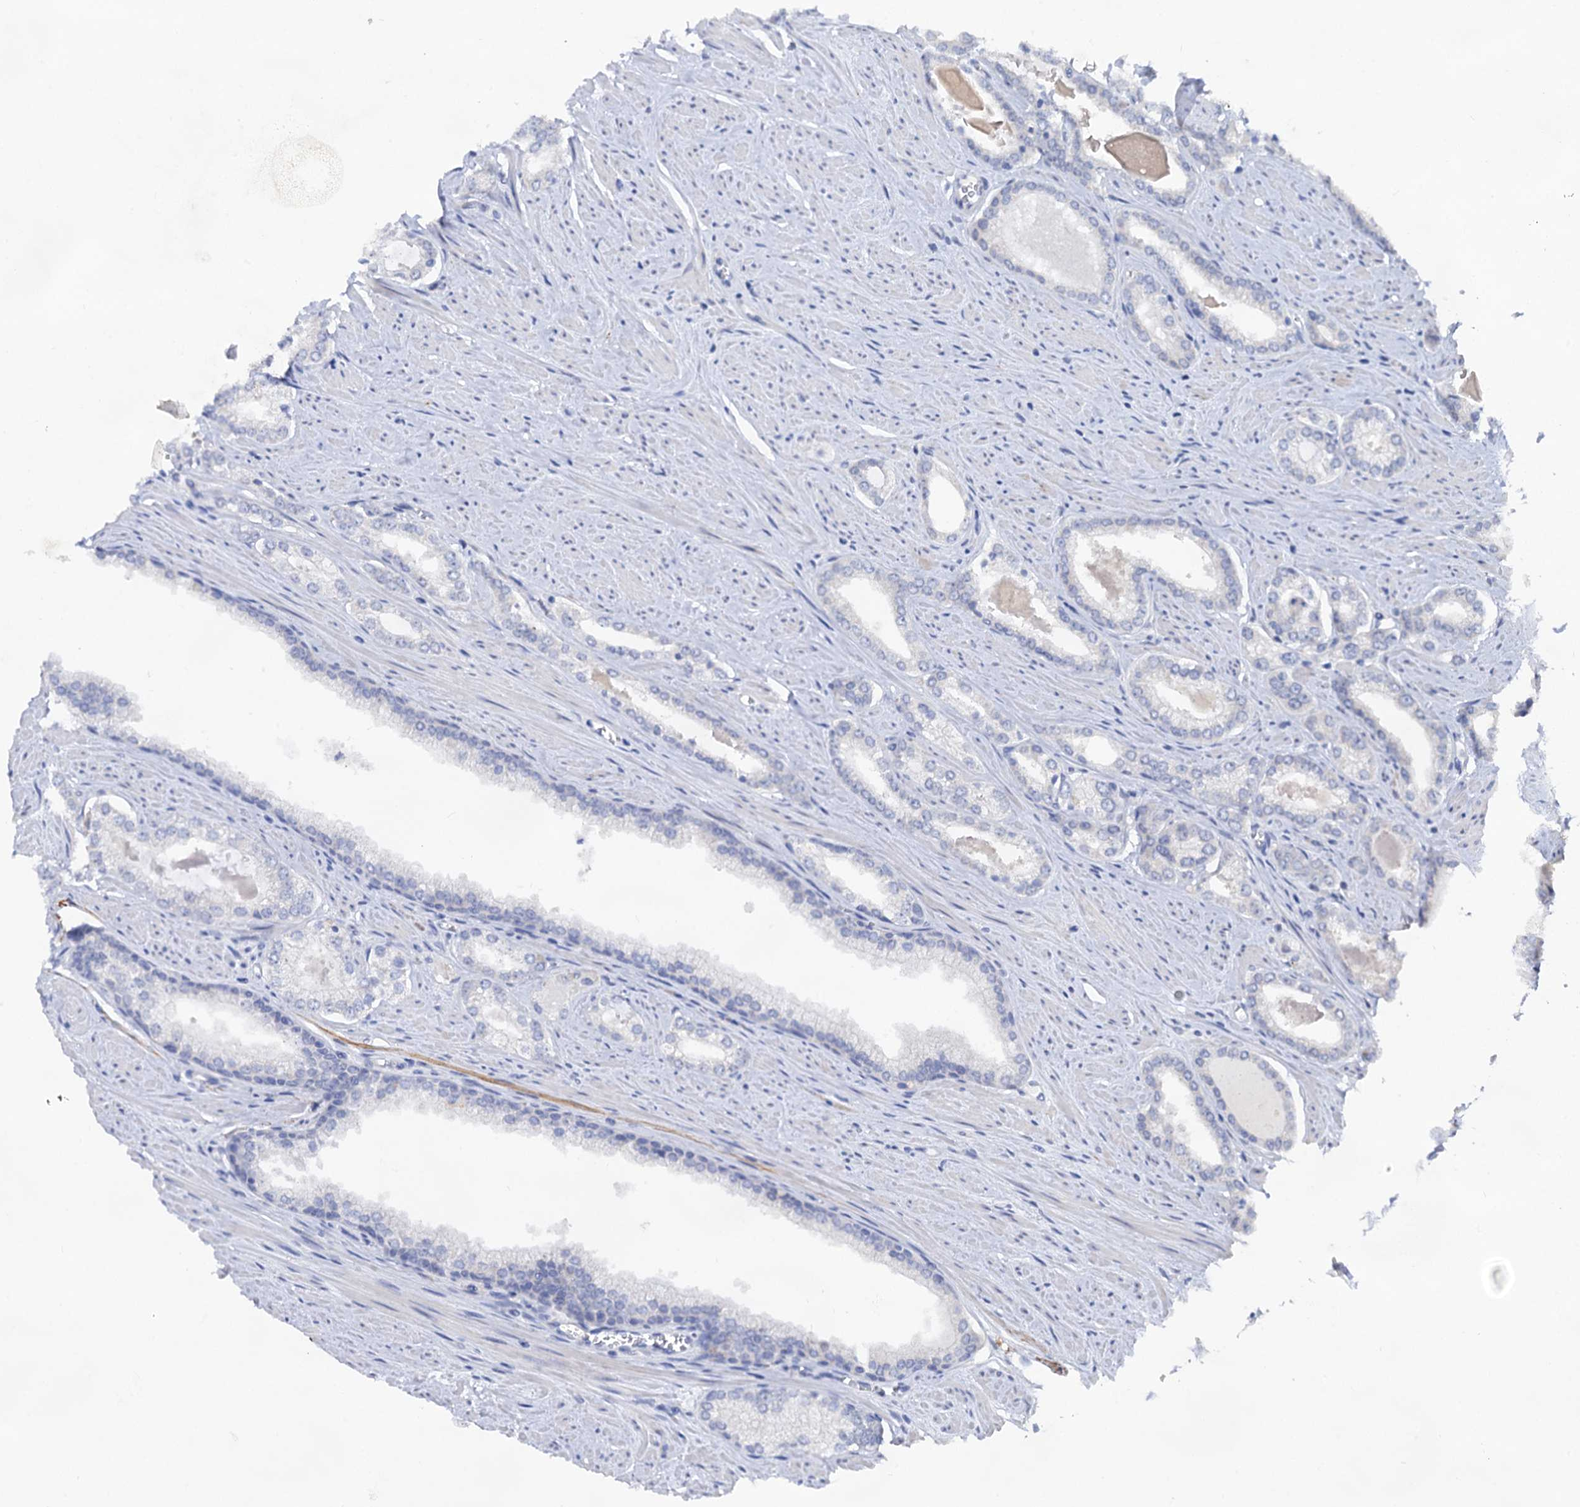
{"staining": {"intensity": "negative", "quantity": "none", "location": "none"}, "tissue": "prostate cancer", "cell_type": "Tumor cells", "image_type": "cancer", "snomed": [{"axis": "morphology", "description": "Adenocarcinoma, Low grade"}, {"axis": "topography", "description": "Prostate and seminal vesicle, NOS"}], "caption": "This is a photomicrograph of IHC staining of prostate cancer (adenocarcinoma (low-grade)), which shows no expression in tumor cells. (Brightfield microscopy of DAB IHC at high magnification).", "gene": "CAPRIN2", "patient": {"sex": "male", "age": 60}}